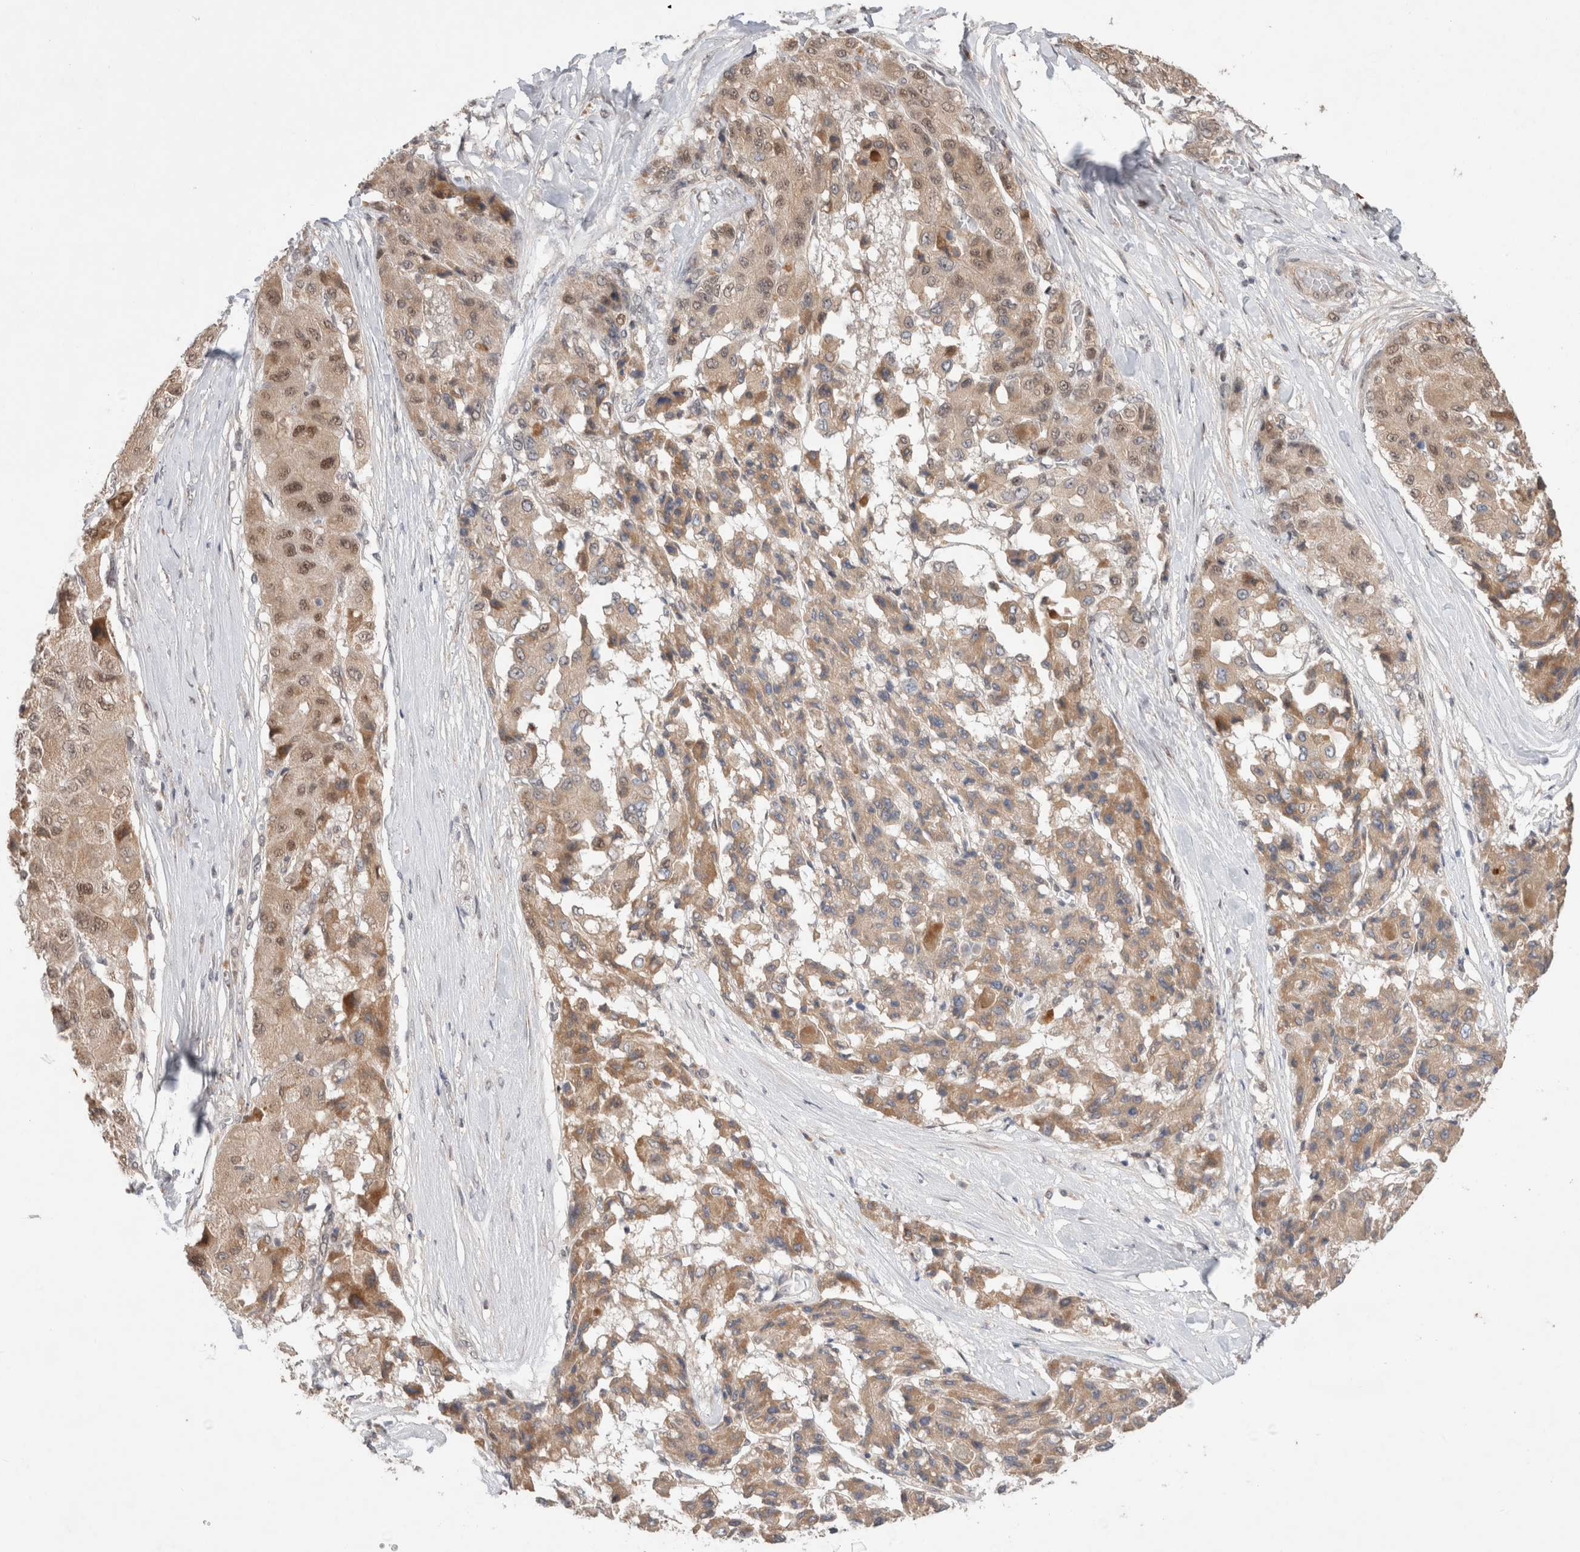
{"staining": {"intensity": "weak", "quantity": ">75%", "location": "cytoplasmic/membranous,nuclear"}, "tissue": "liver cancer", "cell_type": "Tumor cells", "image_type": "cancer", "snomed": [{"axis": "morphology", "description": "Carcinoma, Hepatocellular, NOS"}, {"axis": "topography", "description": "Liver"}], "caption": "Tumor cells exhibit low levels of weak cytoplasmic/membranous and nuclear positivity in approximately >75% of cells in human liver cancer.", "gene": "SYDE2", "patient": {"sex": "male", "age": 80}}